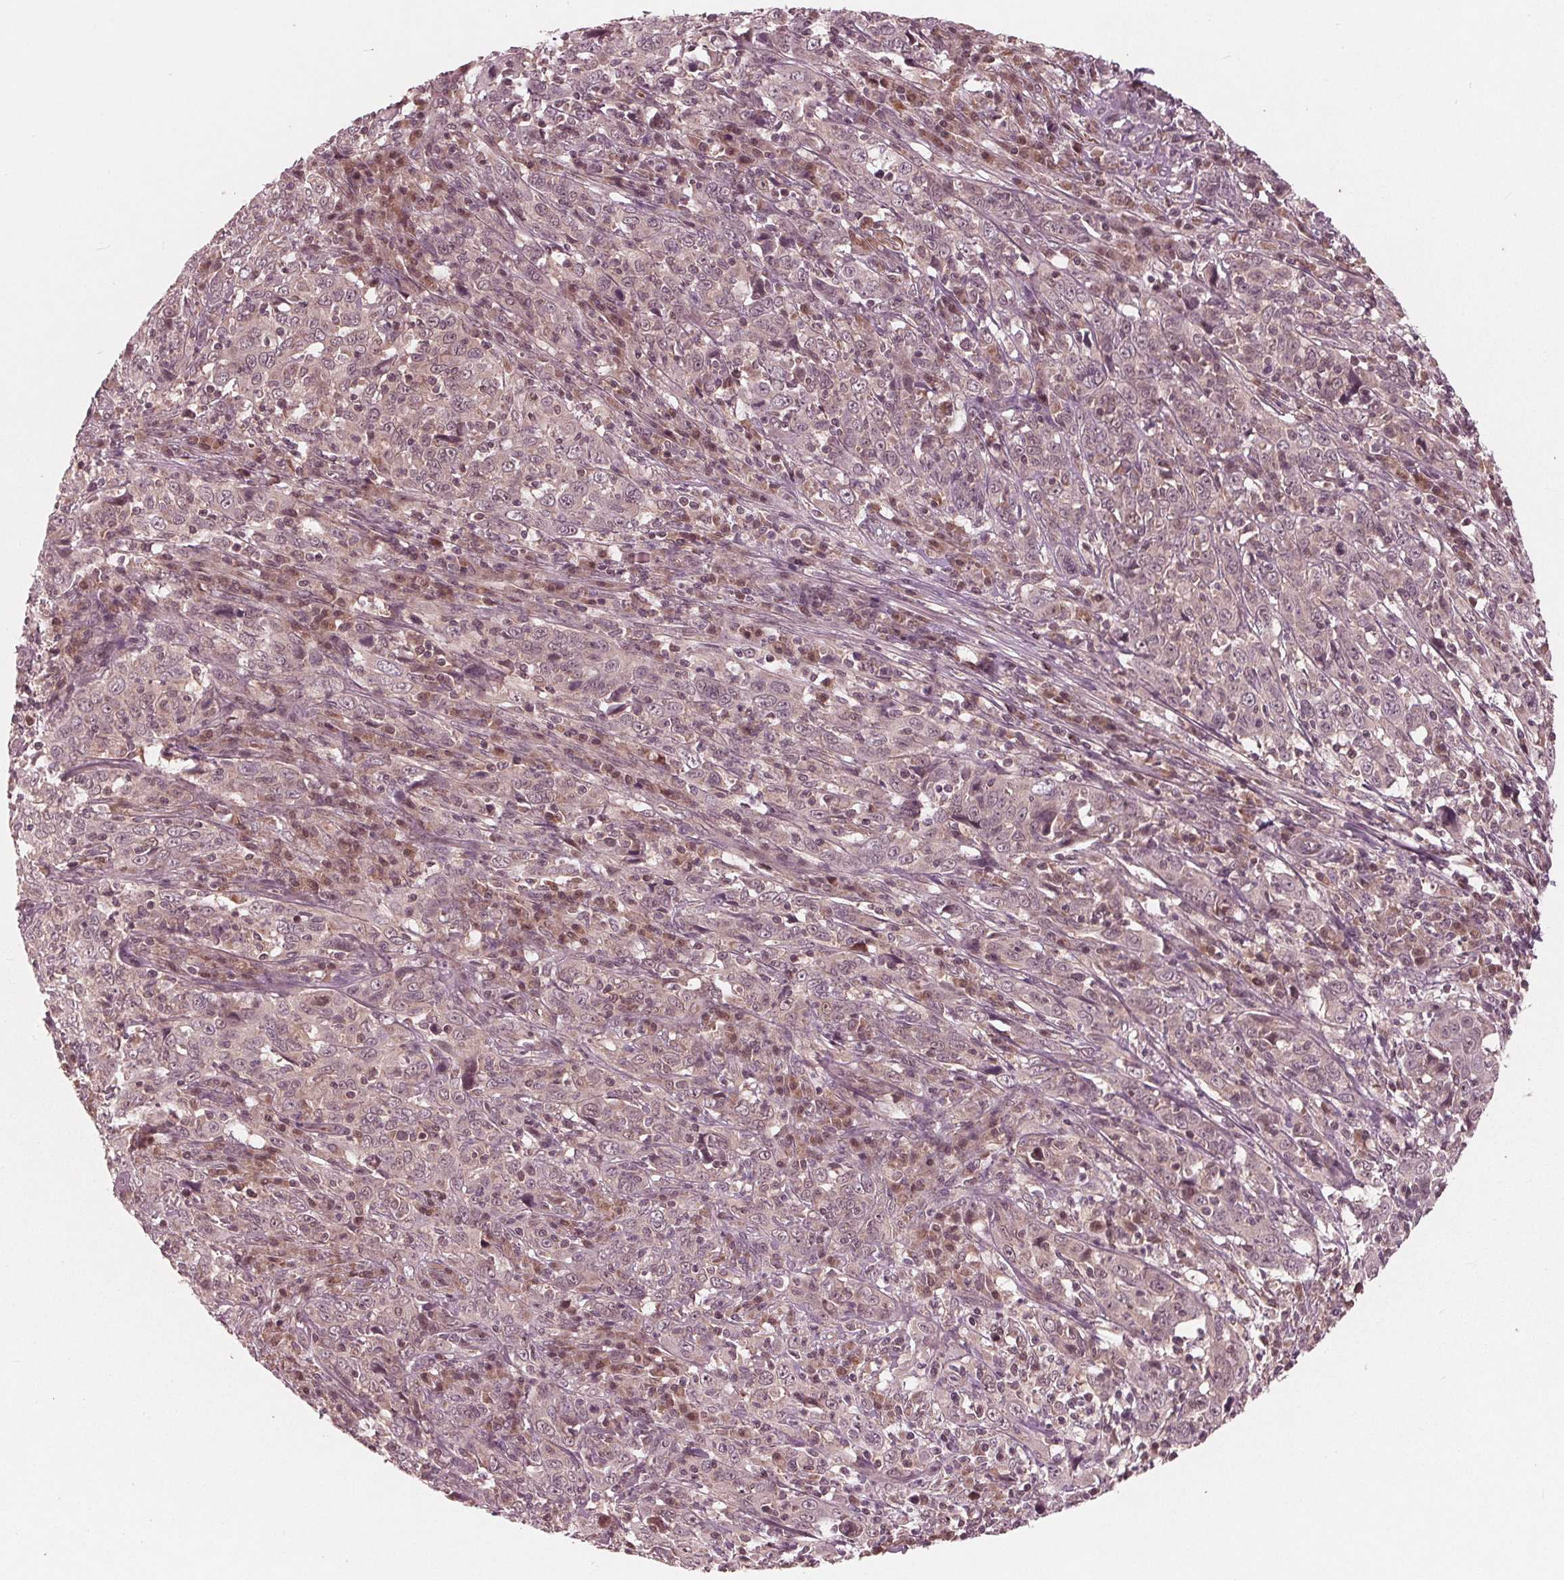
{"staining": {"intensity": "negative", "quantity": "none", "location": "none"}, "tissue": "cervical cancer", "cell_type": "Tumor cells", "image_type": "cancer", "snomed": [{"axis": "morphology", "description": "Squamous cell carcinoma, NOS"}, {"axis": "topography", "description": "Cervix"}], "caption": "Tumor cells are negative for brown protein staining in cervical squamous cell carcinoma. (Immunohistochemistry (ihc), brightfield microscopy, high magnification).", "gene": "UBALD1", "patient": {"sex": "female", "age": 46}}